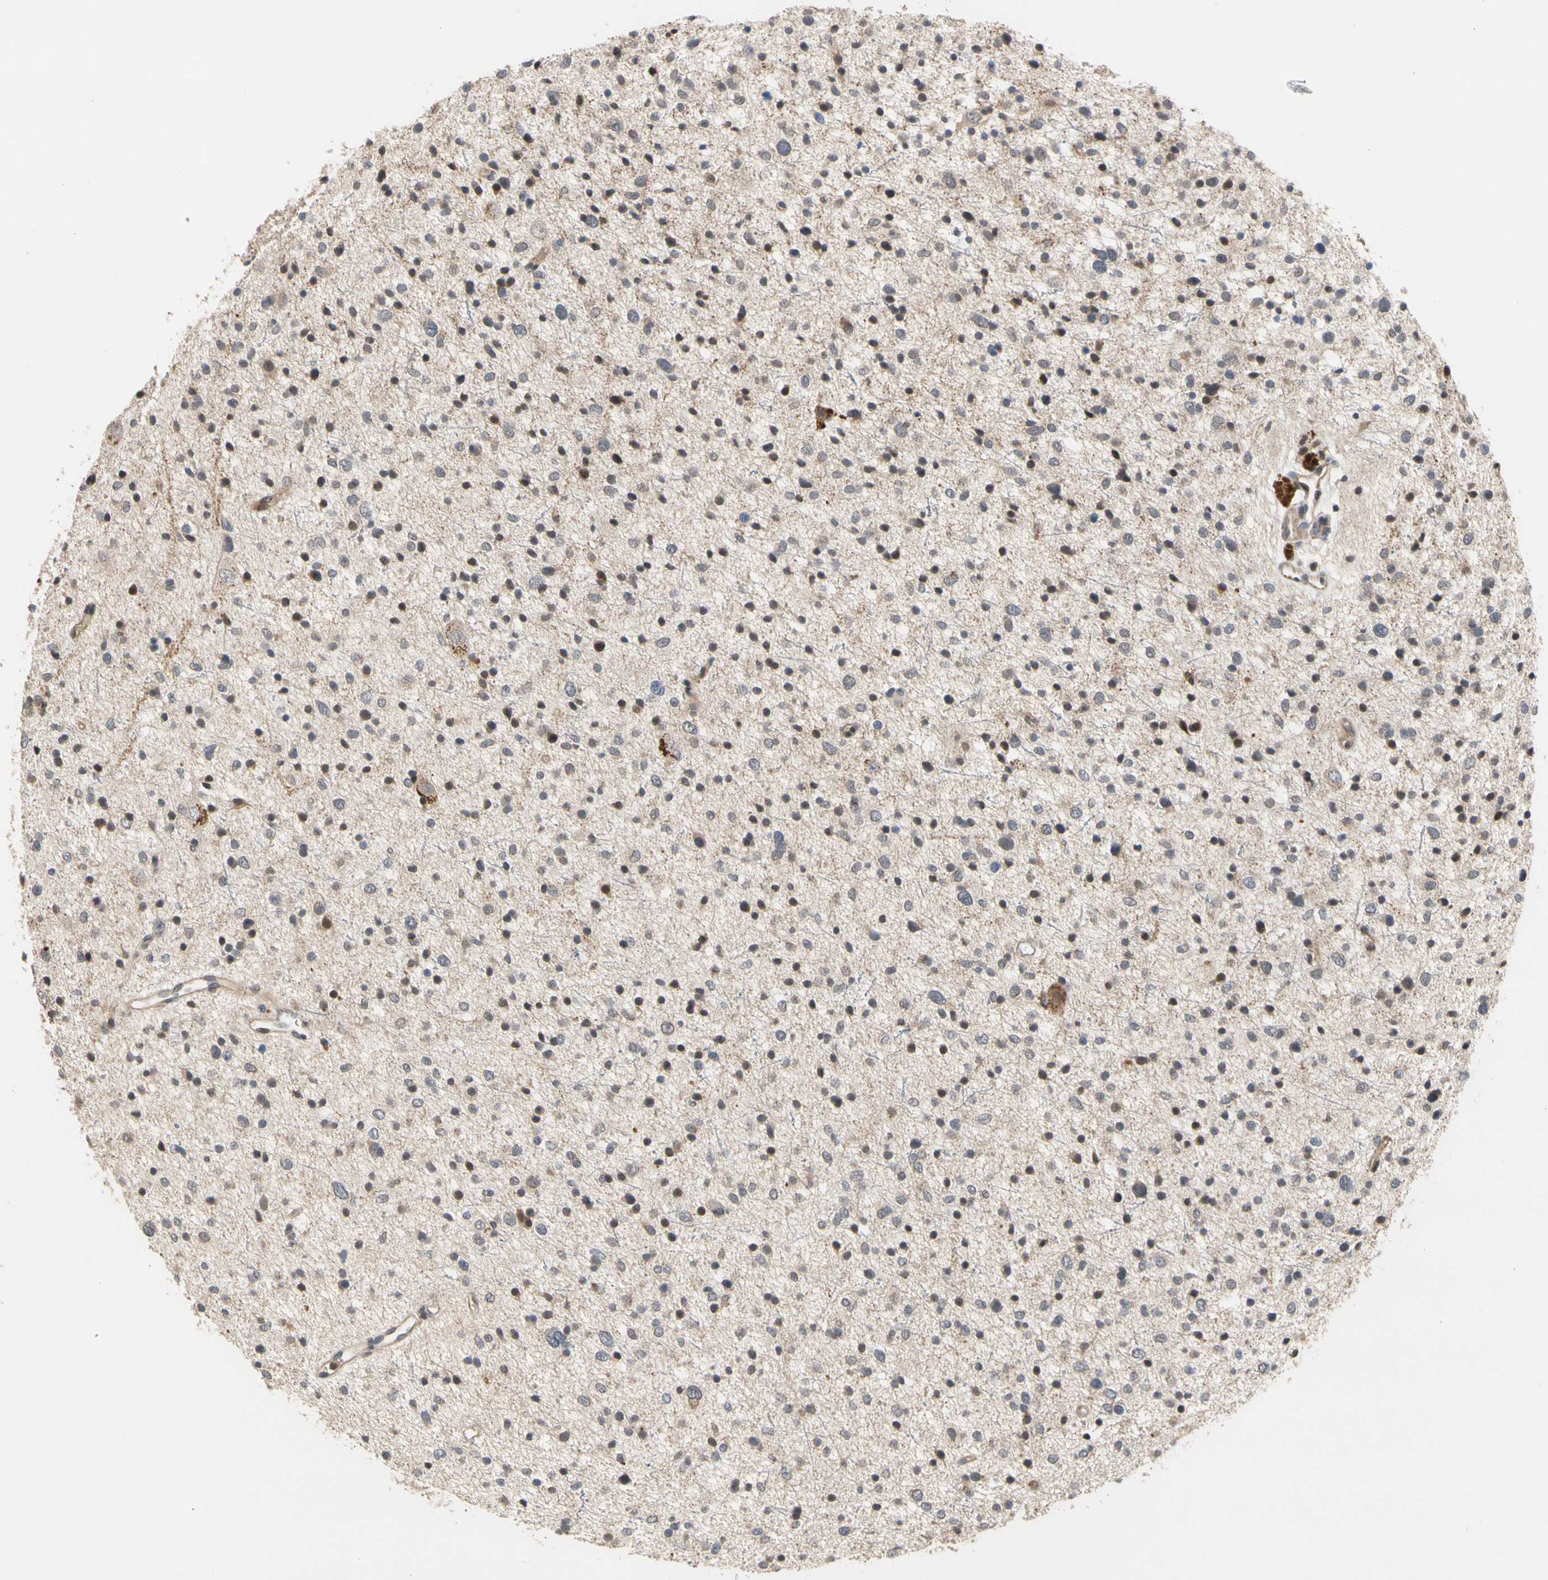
{"staining": {"intensity": "strong", "quantity": "<25%", "location": "cytoplasmic/membranous"}, "tissue": "glioma", "cell_type": "Tumor cells", "image_type": "cancer", "snomed": [{"axis": "morphology", "description": "Glioma, malignant, Low grade"}, {"axis": "topography", "description": "Brain"}], "caption": "Malignant low-grade glioma tissue reveals strong cytoplasmic/membranous positivity in approximately <25% of tumor cells, visualized by immunohistochemistry.", "gene": "CYTIP", "patient": {"sex": "female", "age": 37}}